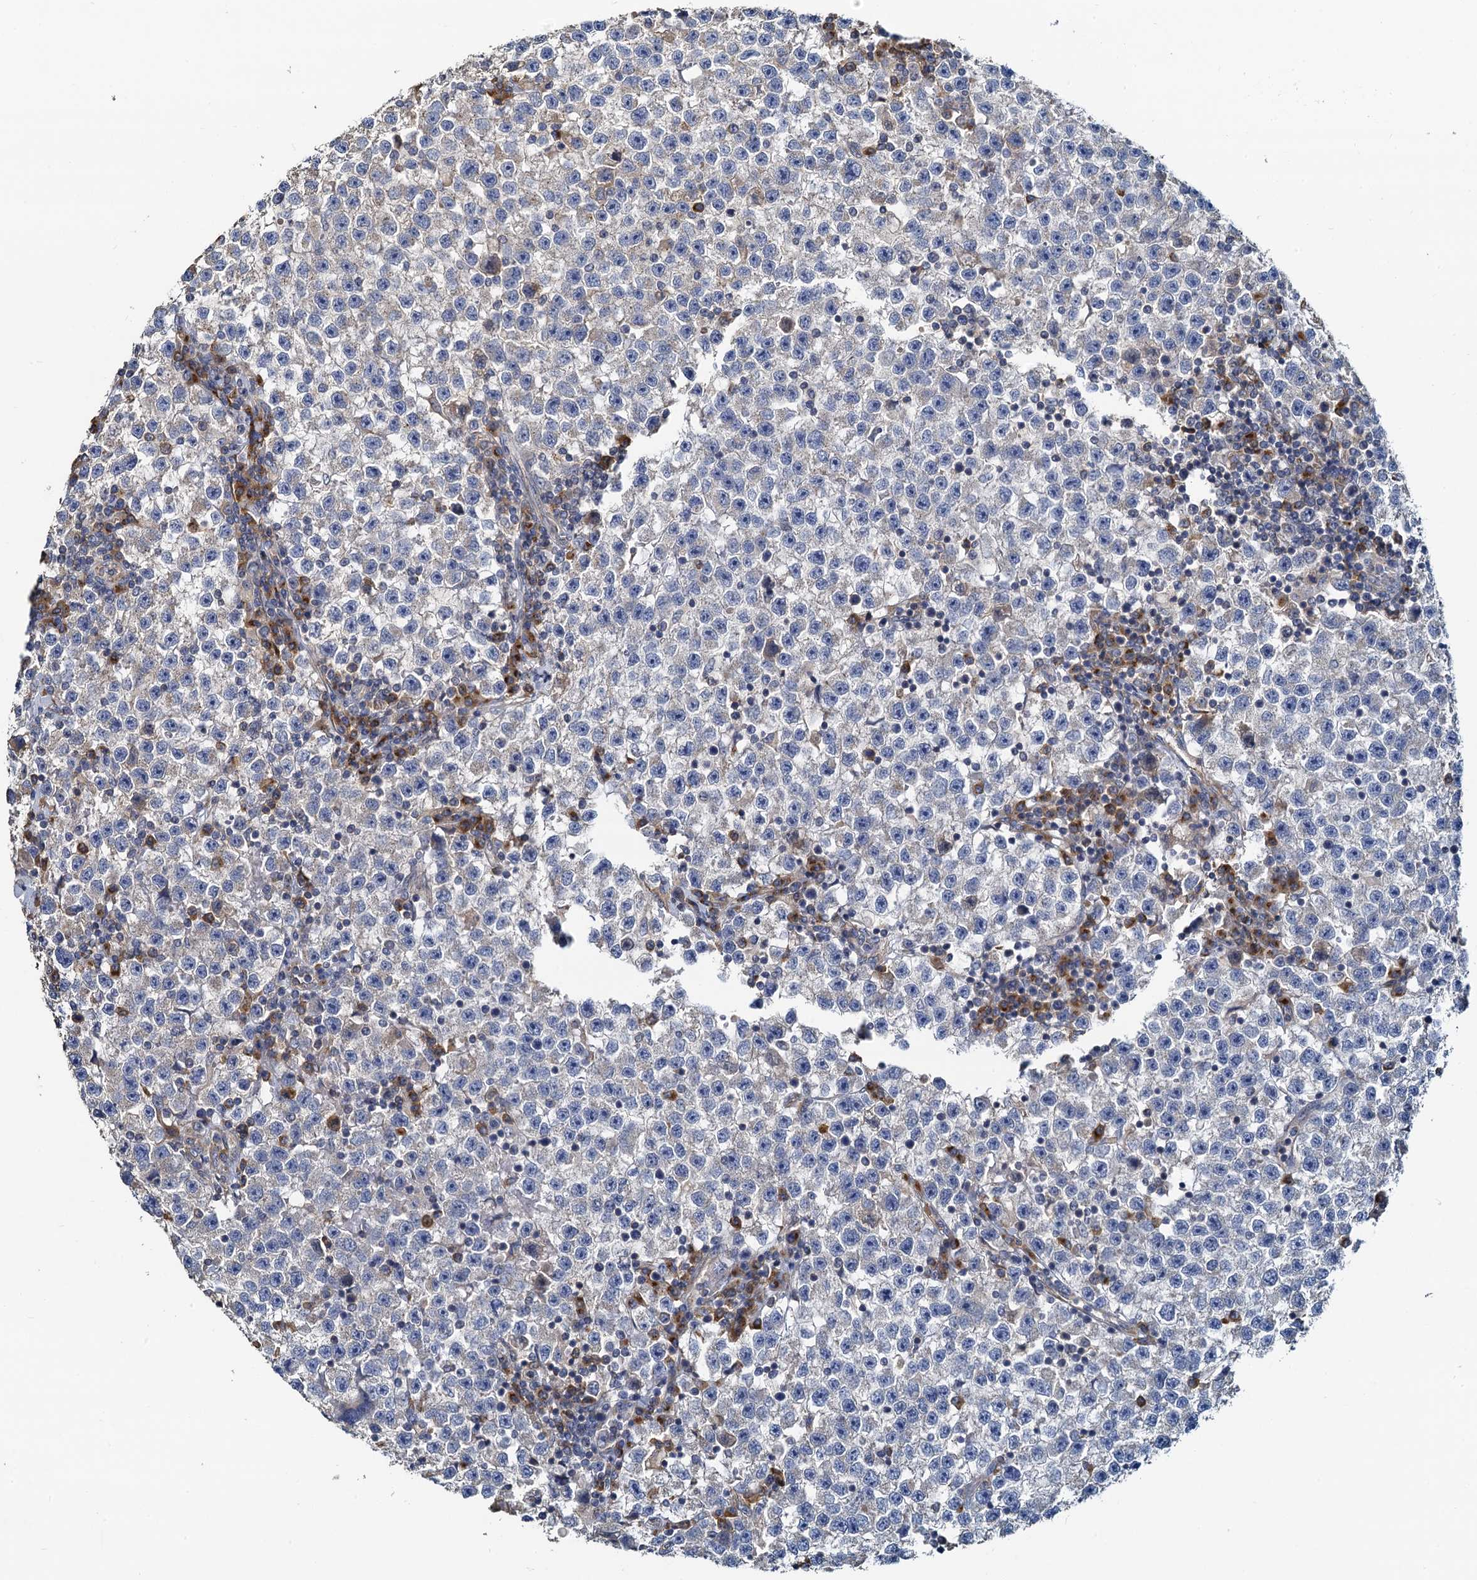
{"staining": {"intensity": "weak", "quantity": "<25%", "location": "cytoplasmic/membranous"}, "tissue": "testis cancer", "cell_type": "Tumor cells", "image_type": "cancer", "snomed": [{"axis": "morphology", "description": "Seminoma, NOS"}, {"axis": "topography", "description": "Testis"}], "caption": "An IHC photomicrograph of testis cancer is shown. There is no staining in tumor cells of testis cancer.", "gene": "NKAPD1", "patient": {"sex": "male", "age": 22}}